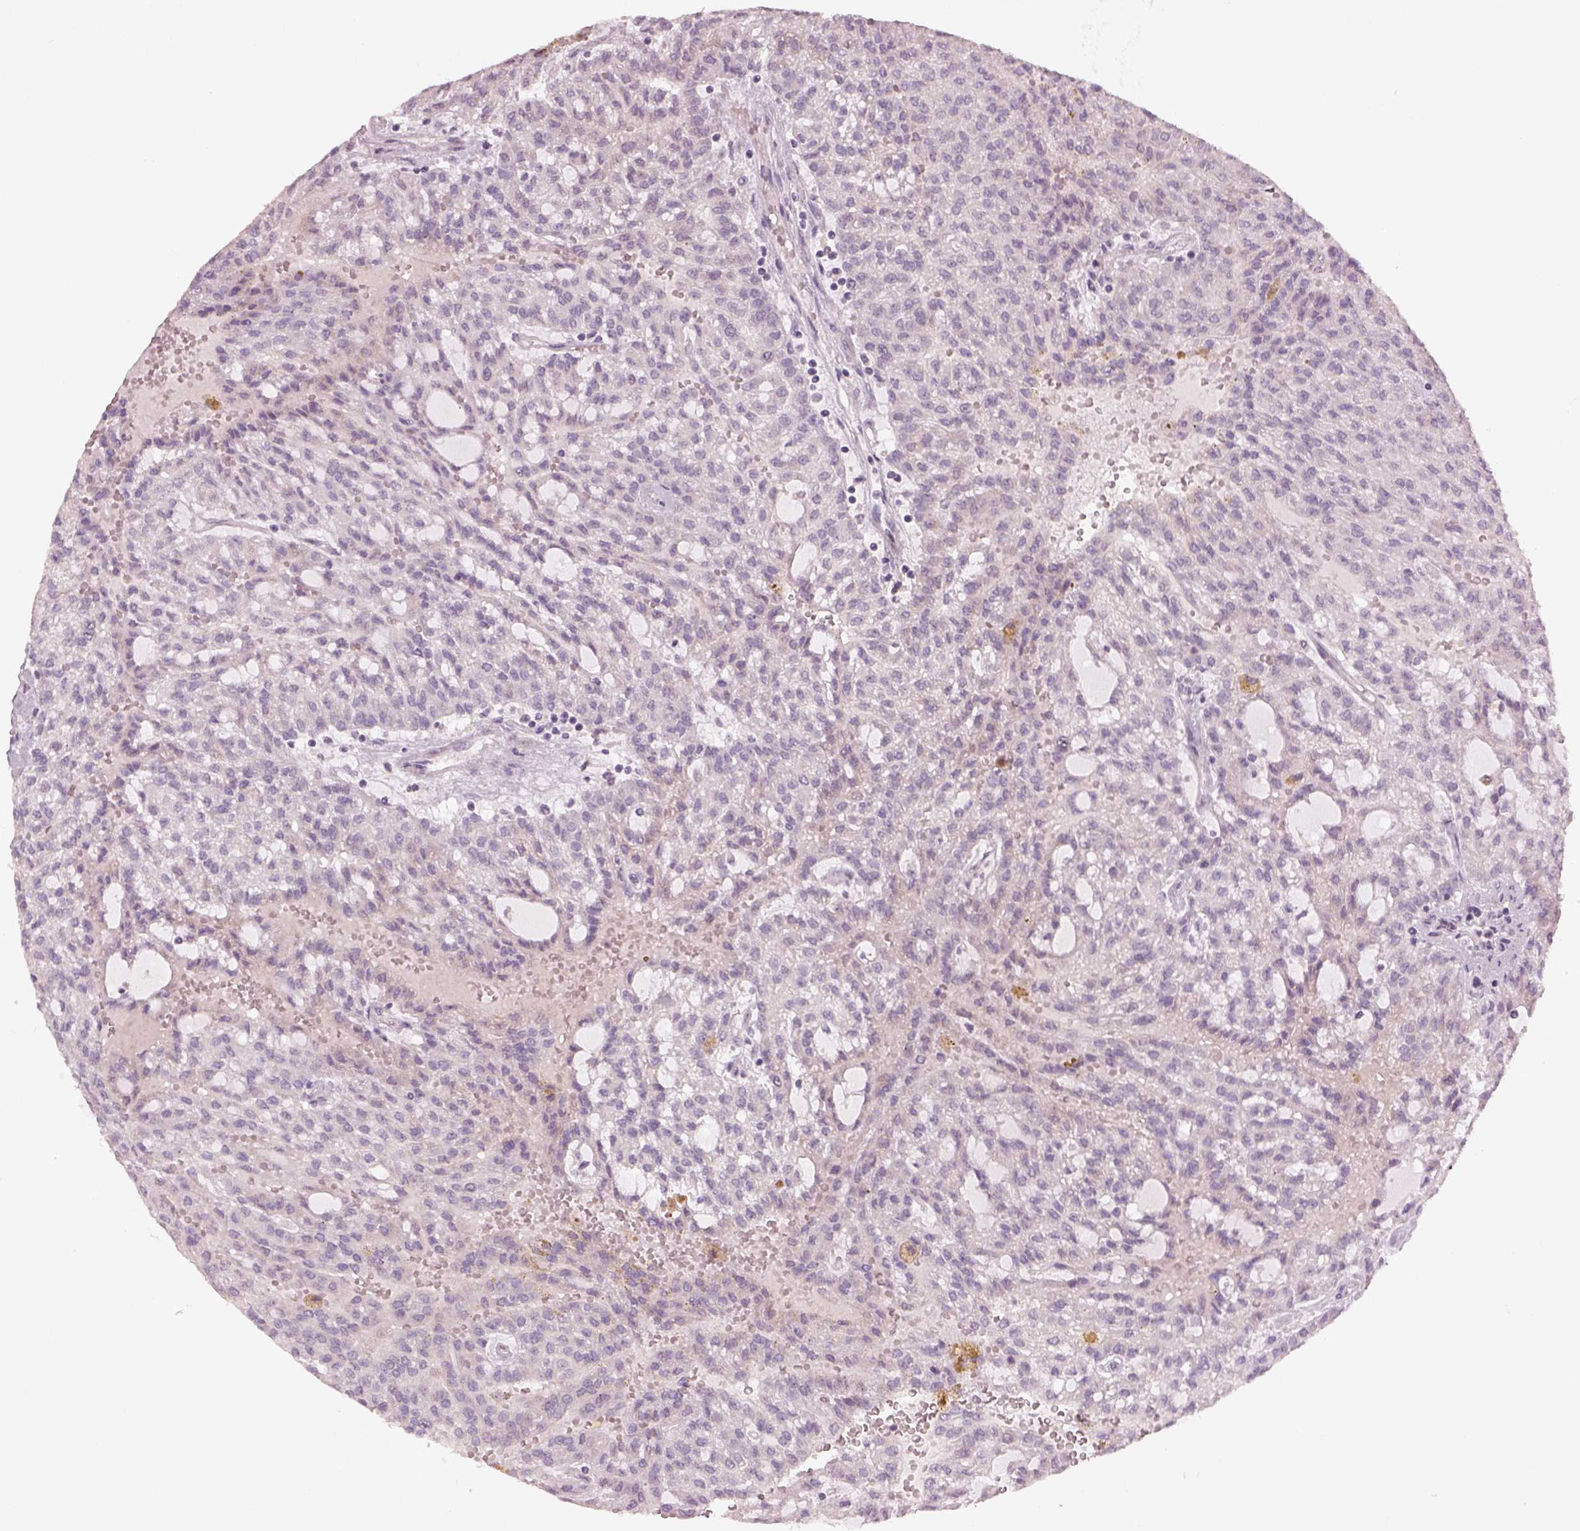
{"staining": {"intensity": "negative", "quantity": "none", "location": "none"}, "tissue": "renal cancer", "cell_type": "Tumor cells", "image_type": "cancer", "snomed": [{"axis": "morphology", "description": "Adenocarcinoma, NOS"}, {"axis": "topography", "description": "Kidney"}], "caption": "DAB (3,3'-diaminobenzidine) immunohistochemical staining of adenocarcinoma (renal) exhibits no significant expression in tumor cells.", "gene": "PENK", "patient": {"sex": "male", "age": 63}}